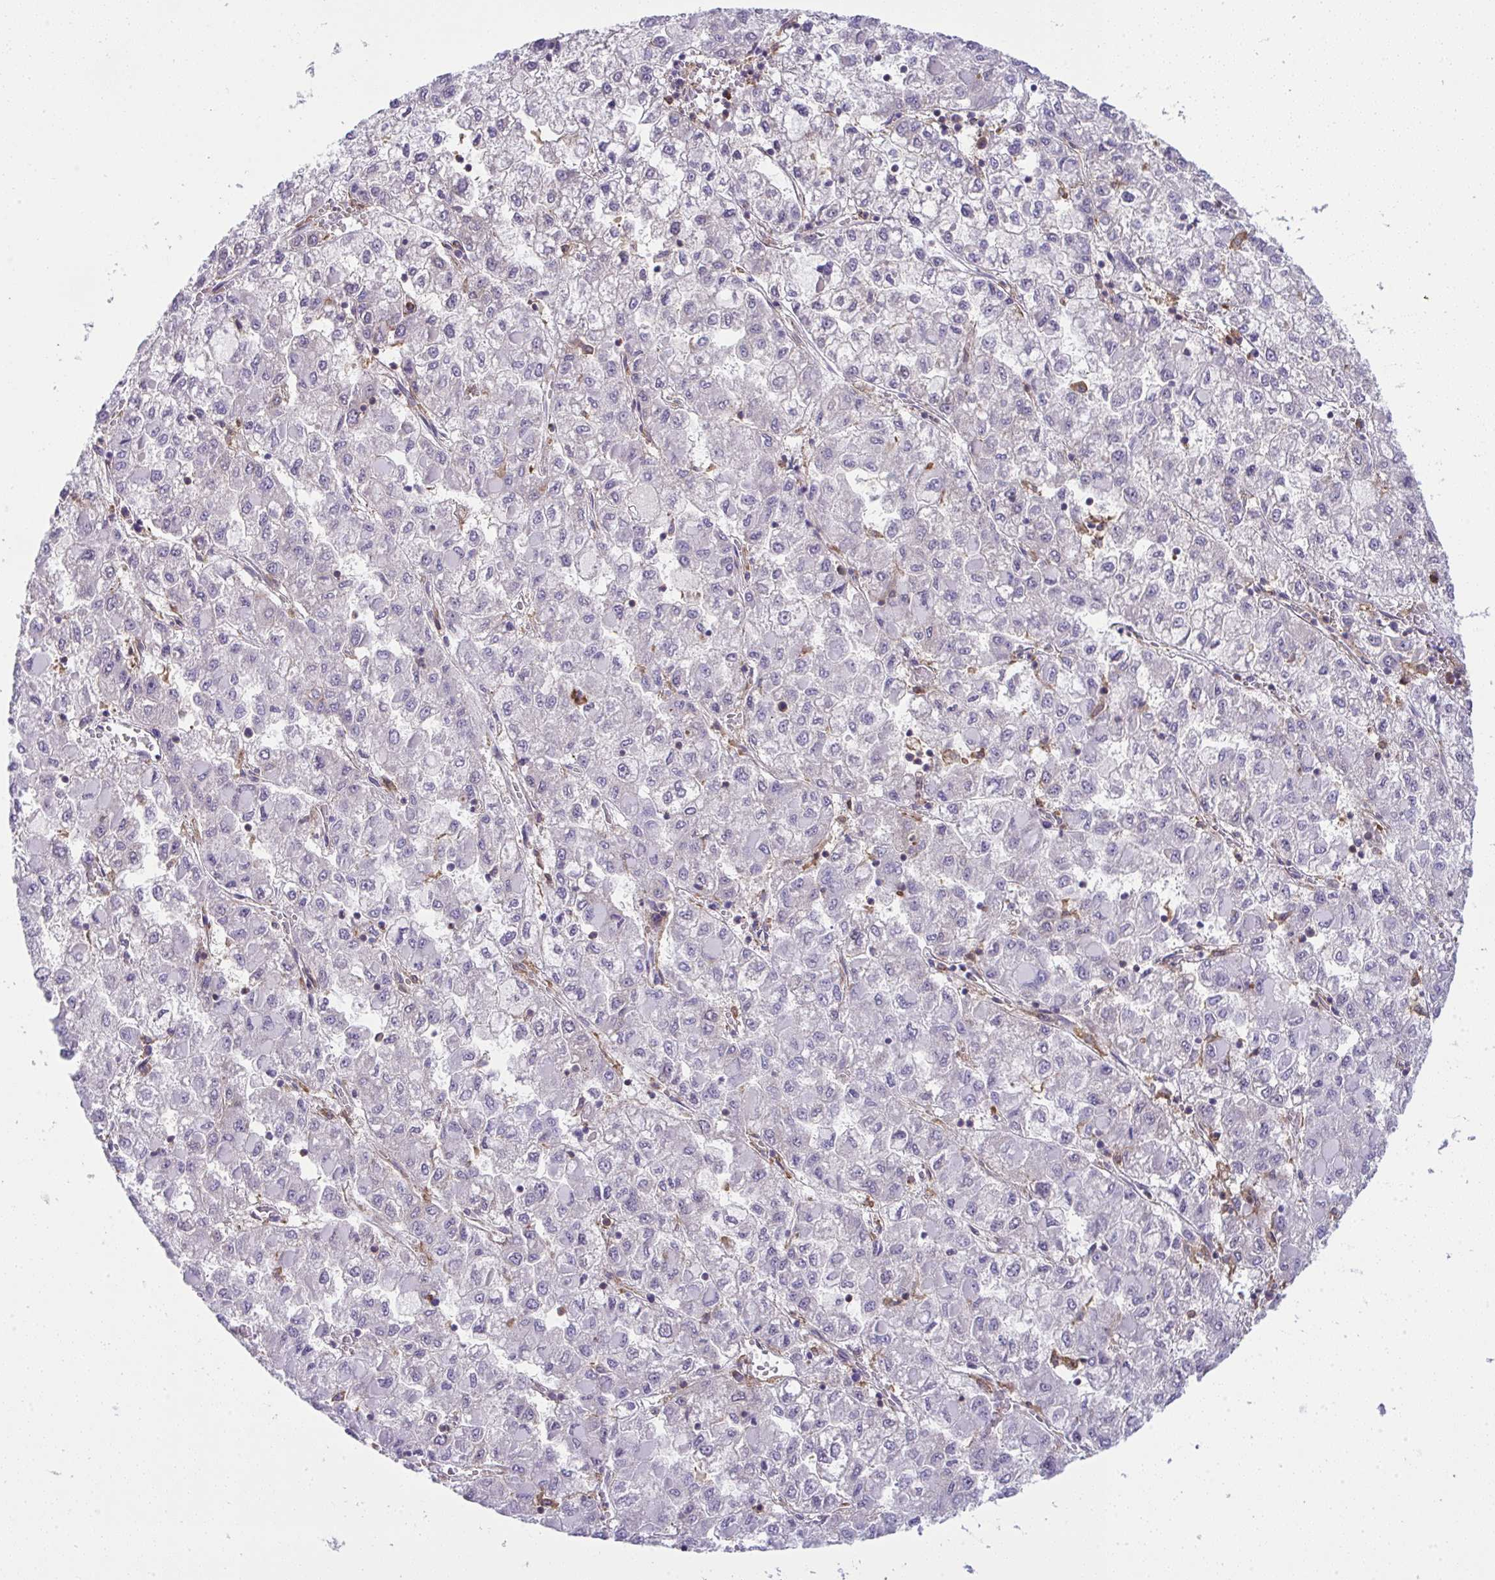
{"staining": {"intensity": "negative", "quantity": "none", "location": "none"}, "tissue": "liver cancer", "cell_type": "Tumor cells", "image_type": "cancer", "snomed": [{"axis": "morphology", "description": "Carcinoma, Hepatocellular, NOS"}, {"axis": "topography", "description": "Liver"}], "caption": "A high-resolution photomicrograph shows immunohistochemistry staining of hepatocellular carcinoma (liver), which demonstrates no significant expression in tumor cells.", "gene": "ALDH16A1", "patient": {"sex": "male", "age": 40}}